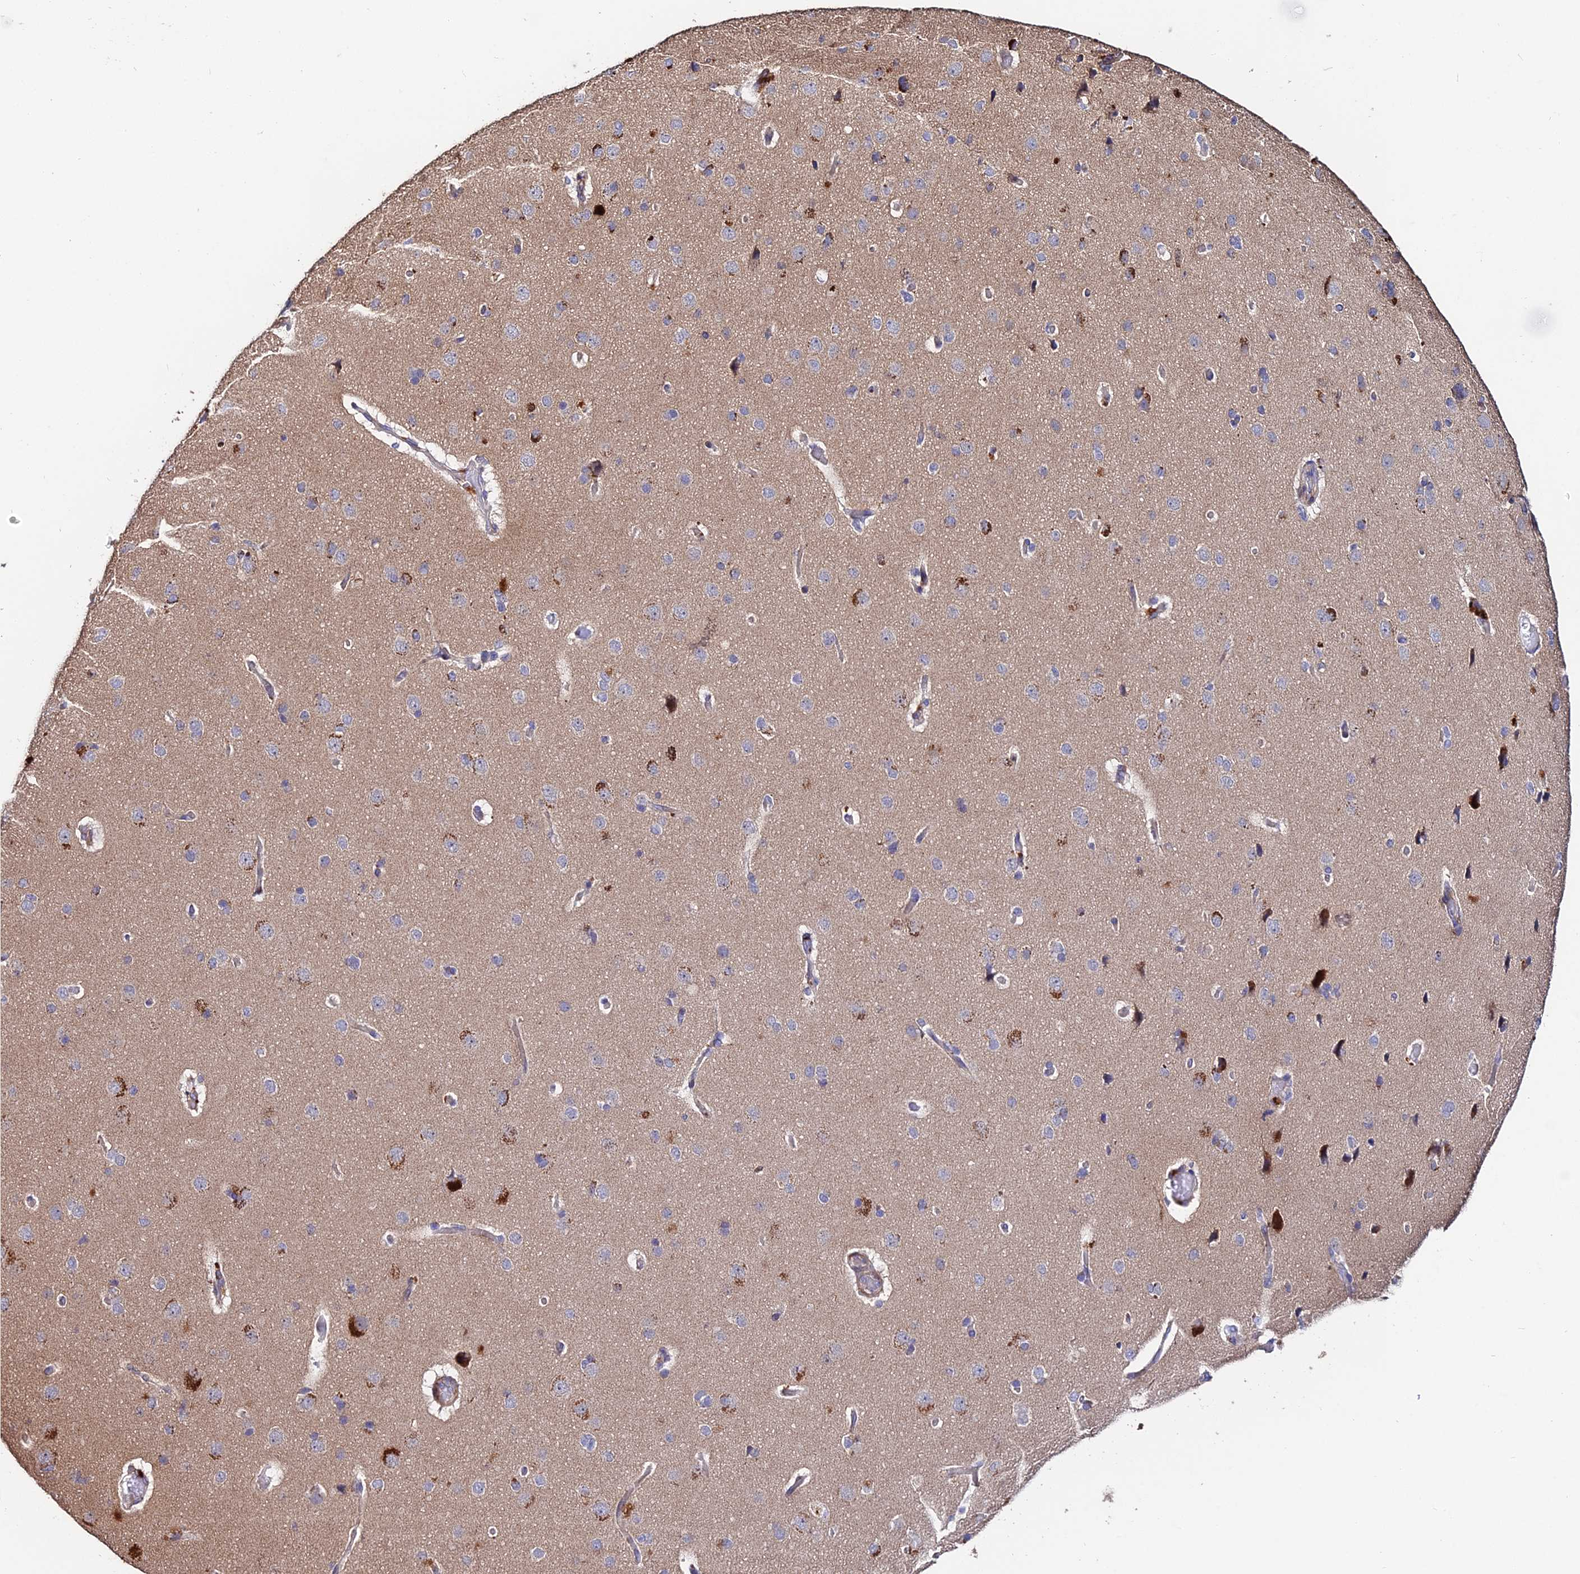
{"staining": {"intensity": "negative", "quantity": "none", "location": "none"}, "tissue": "cerebral cortex", "cell_type": "Endothelial cells", "image_type": "normal", "snomed": [{"axis": "morphology", "description": "Normal tissue, NOS"}, {"axis": "topography", "description": "Cerebral cortex"}], "caption": "The histopathology image shows no staining of endothelial cells in unremarkable cerebral cortex. (DAB (3,3'-diaminobenzidine) immunohistochemistry (IHC), high magnification).", "gene": "ACTR5", "patient": {"sex": "male", "age": 62}}